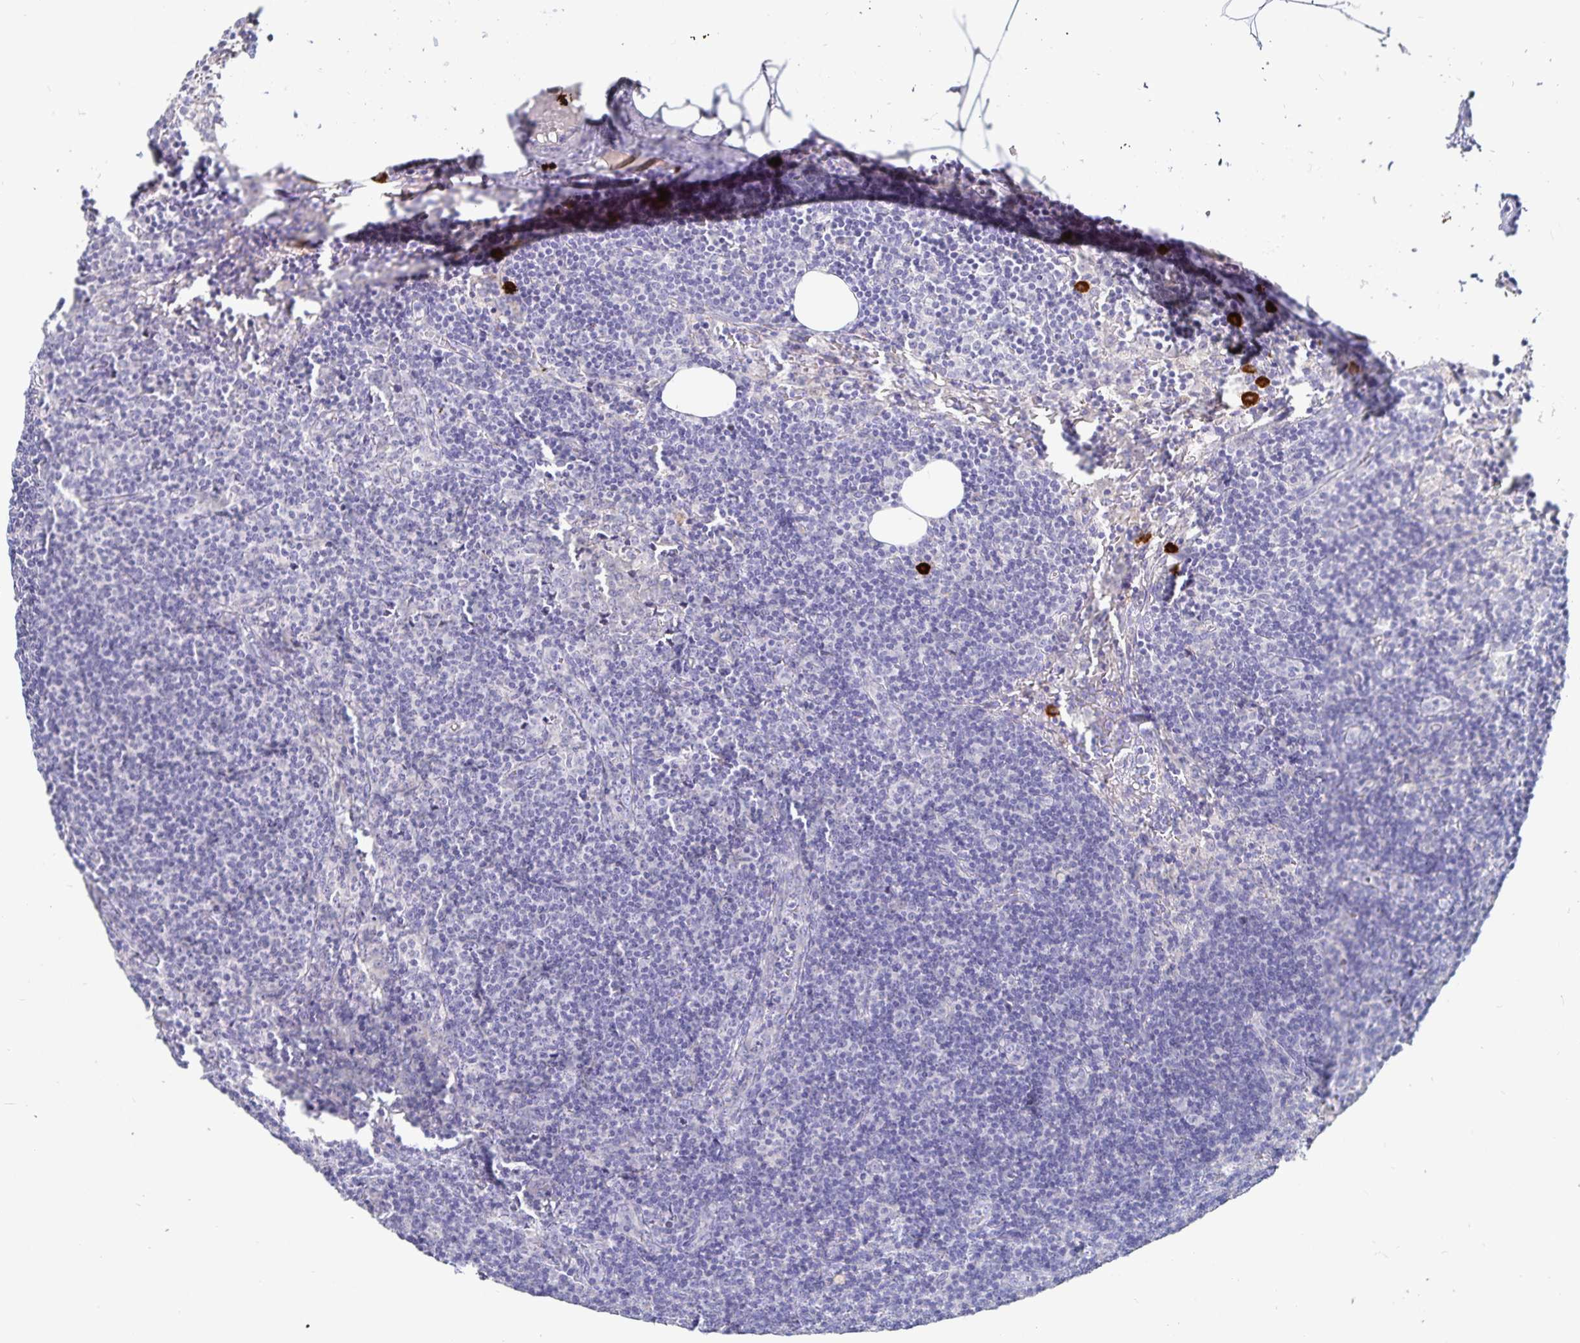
{"staining": {"intensity": "negative", "quantity": "none", "location": "none"}, "tissue": "lymph node", "cell_type": "Germinal center cells", "image_type": "normal", "snomed": [{"axis": "morphology", "description": "Normal tissue, NOS"}, {"axis": "topography", "description": "Lymph node"}], "caption": "There is no significant expression in germinal center cells of lymph node. The staining was performed using DAB (3,3'-diaminobenzidine) to visualize the protein expression in brown, while the nuclei were stained in blue with hematoxylin (Magnification: 20x).", "gene": "PKHD1", "patient": {"sex": "female", "age": 41}}